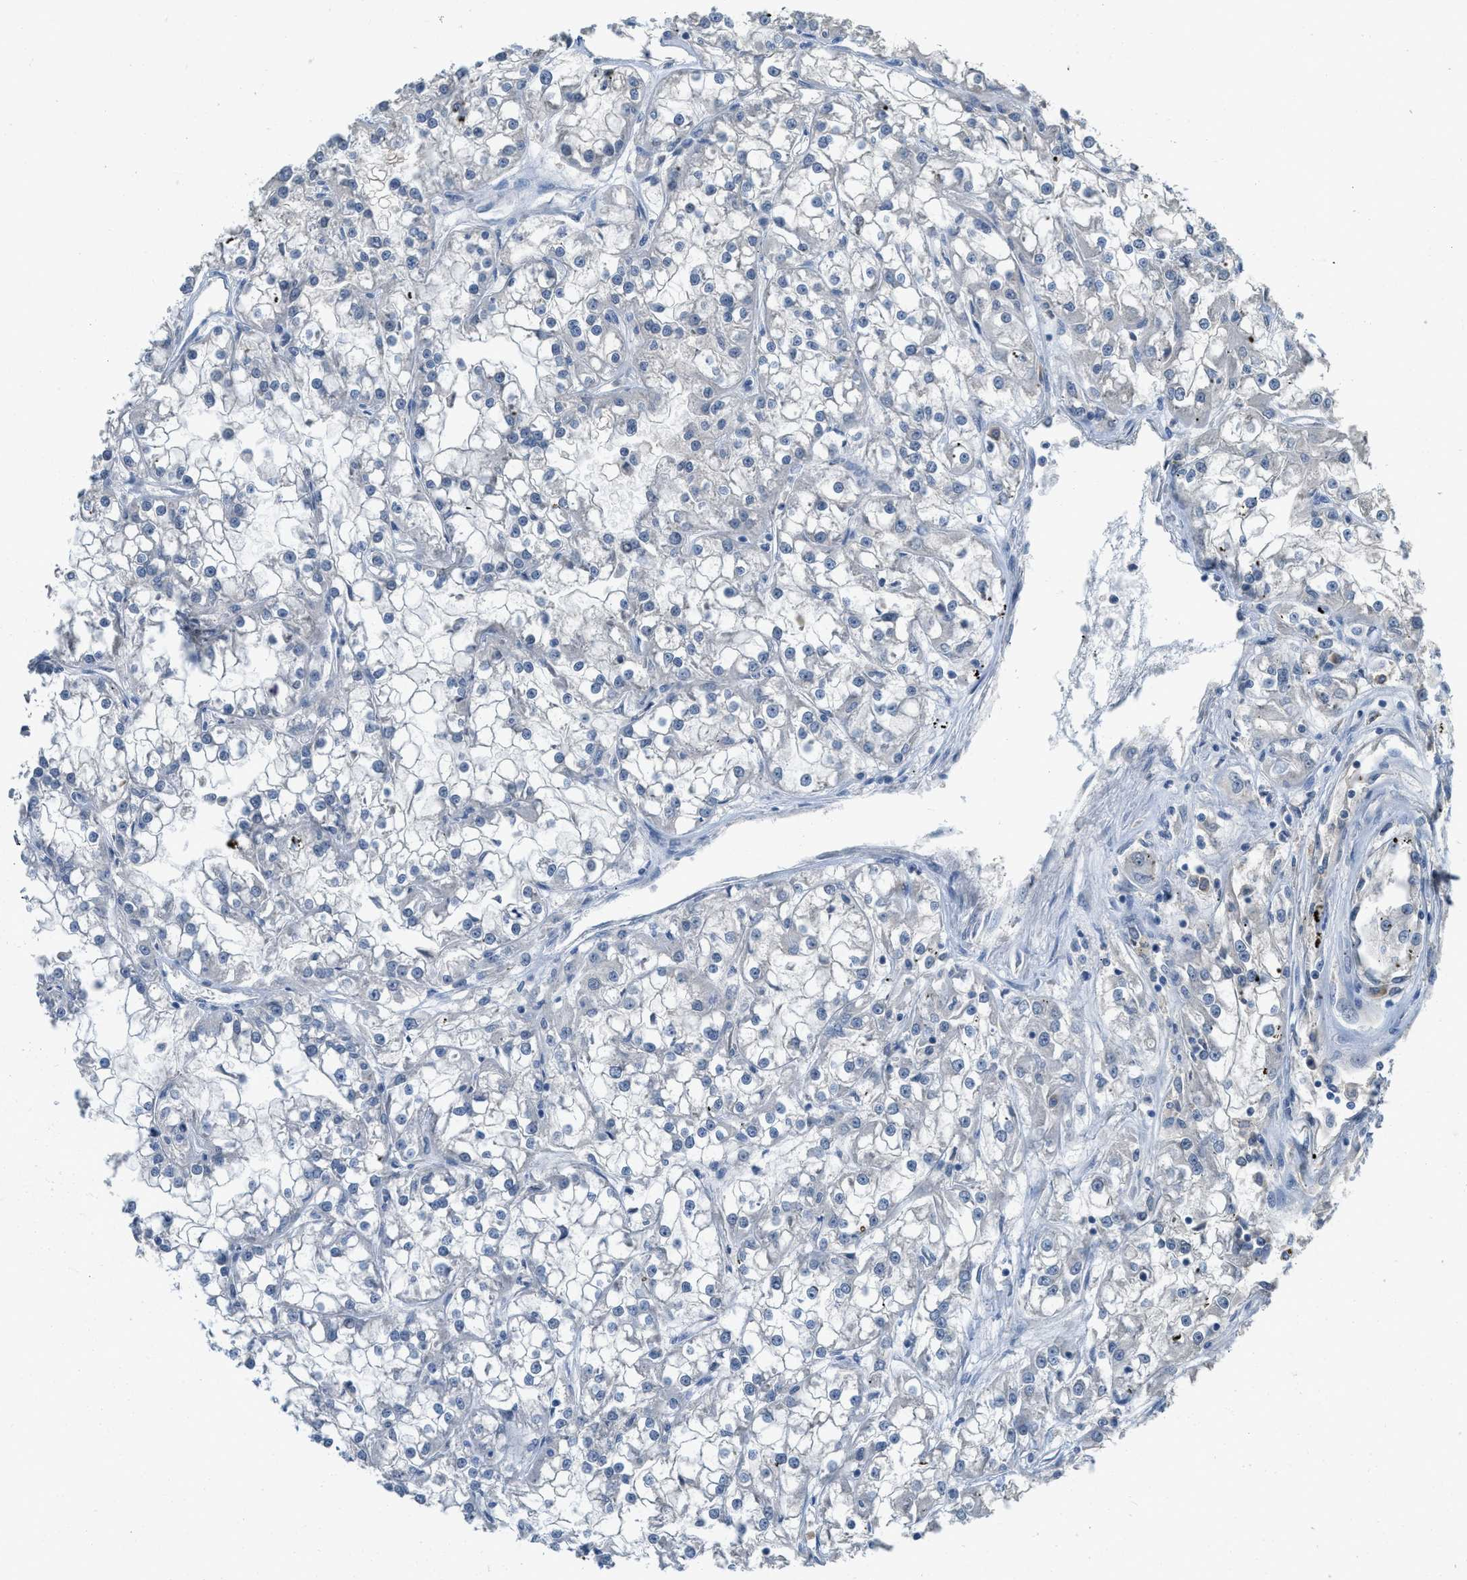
{"staining": {"intensity": "negative", "quantity": "none", "location": "none"}, "tissue": "renal cancer", "cell_type": "Tumor cells", "image_type": "cancer", "snomed": [{"axis": "morphology", "description": "Adenocarcinoma, NOS"}, {"axis": "topography", "description": "Kidney"}], "caption": "Immunohistochemistry (IHC) image of neoplastic tissue: human renal cancer (adenocarcinoma) stained with DAB demonstrates no significant protein expression in tumor cells.", "gene": "MIS18A", "patient": {"sex": "female", "age": 52}}